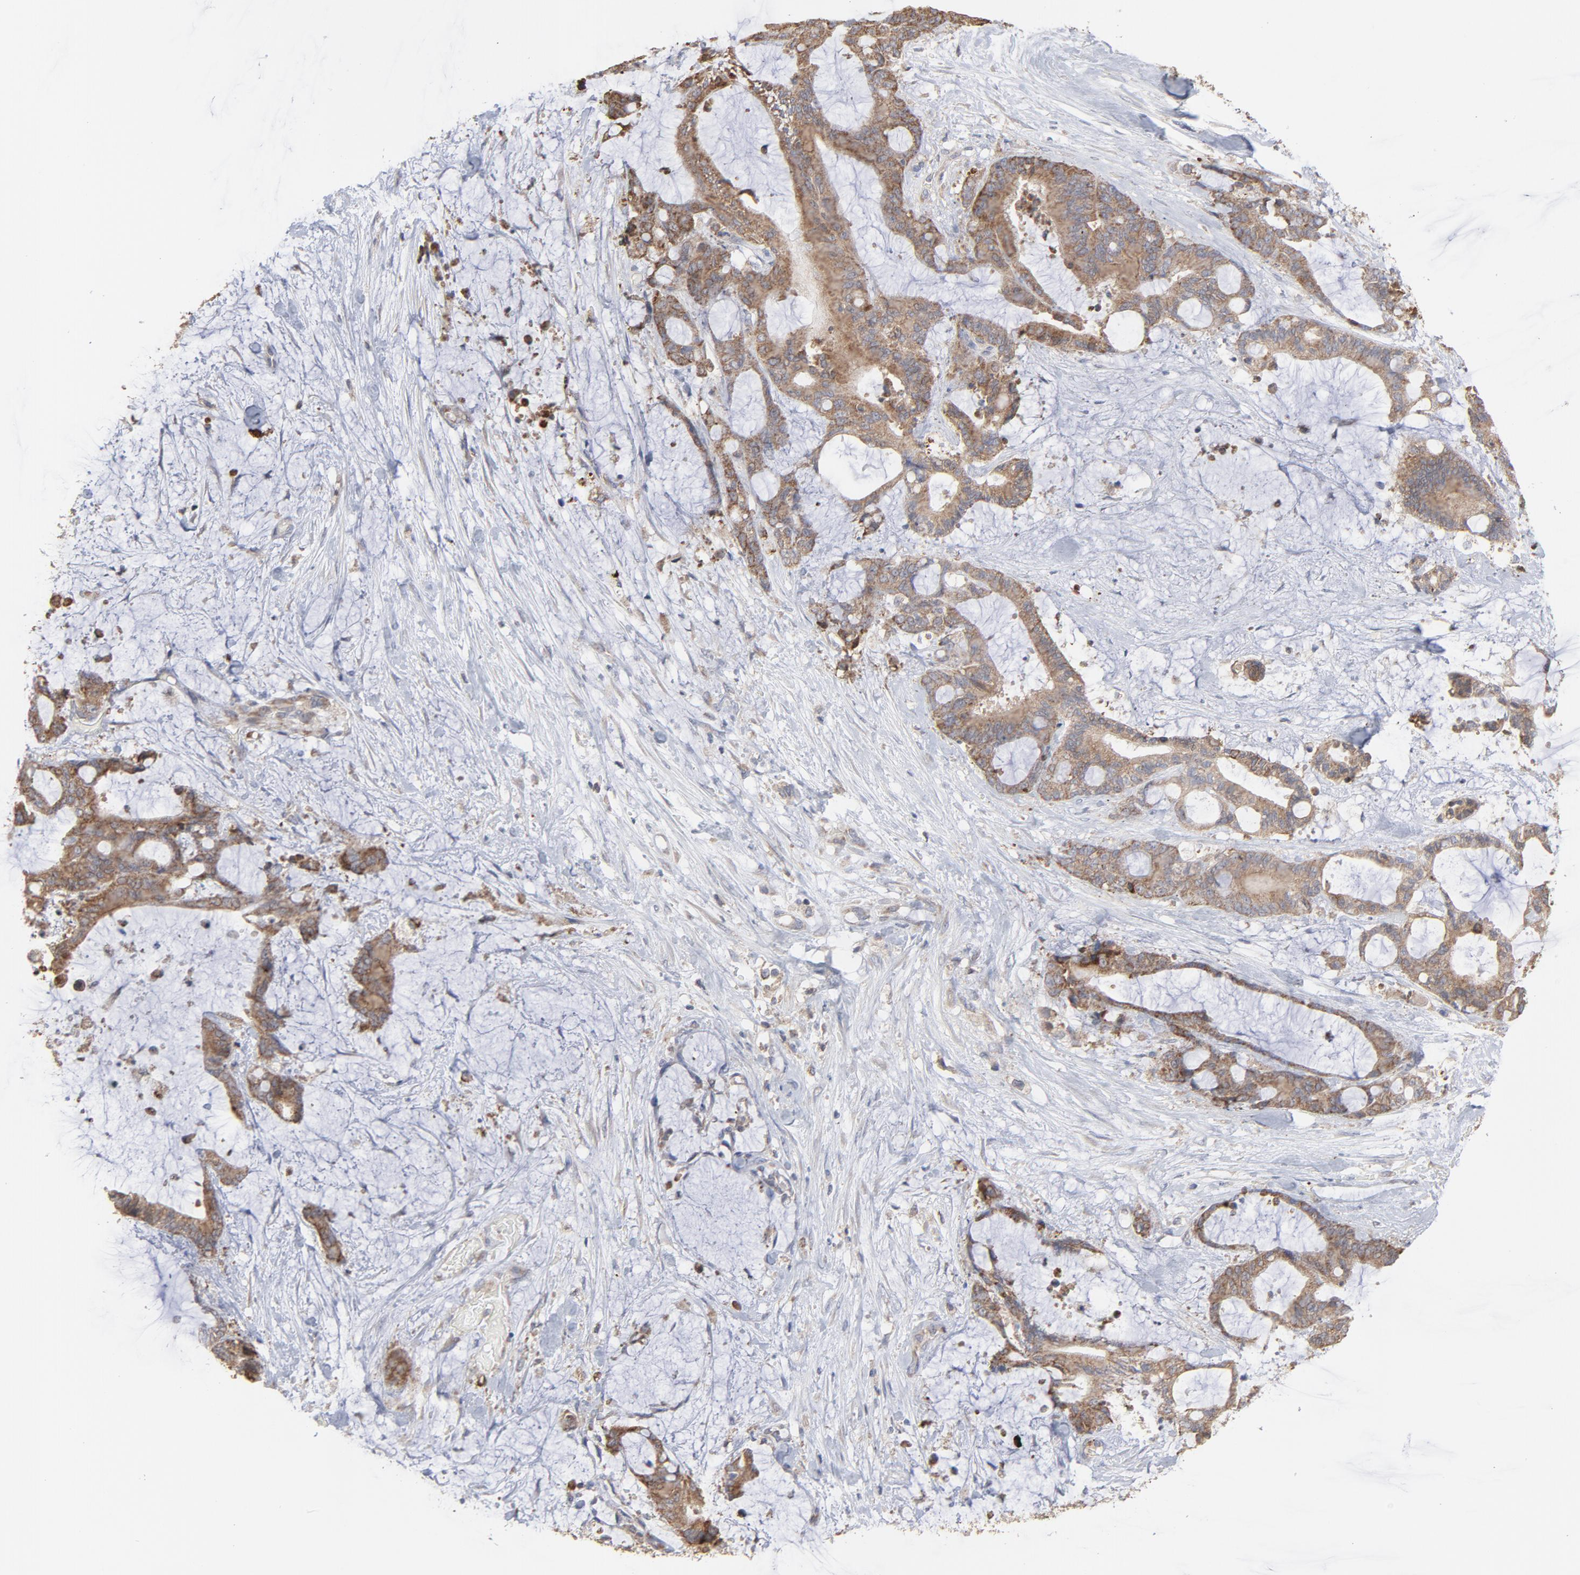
{"staining": {"intensity": "moderate", "quantity": ">75%", "location": "cytoplasmic/membranous"}, "tissue": "liver cancer", "cell_type": "Tumor cells", "image_type": "cancer", "snomed": [{"axis": "morphology", "description": "Cholangiocarcinoma"}, {"axis": "topography", "description": "Liver"}], "caption": "A photomicrograph showing moderate cytoplasmic/membranous positivity in approximately >75% of tumor cells in liver cancer (cholangiocarcinoma), as visualized by brown immunohistochemical staining.", "gene": "PPFIBP2", "patient": {"sex": "female", "age": 73}}